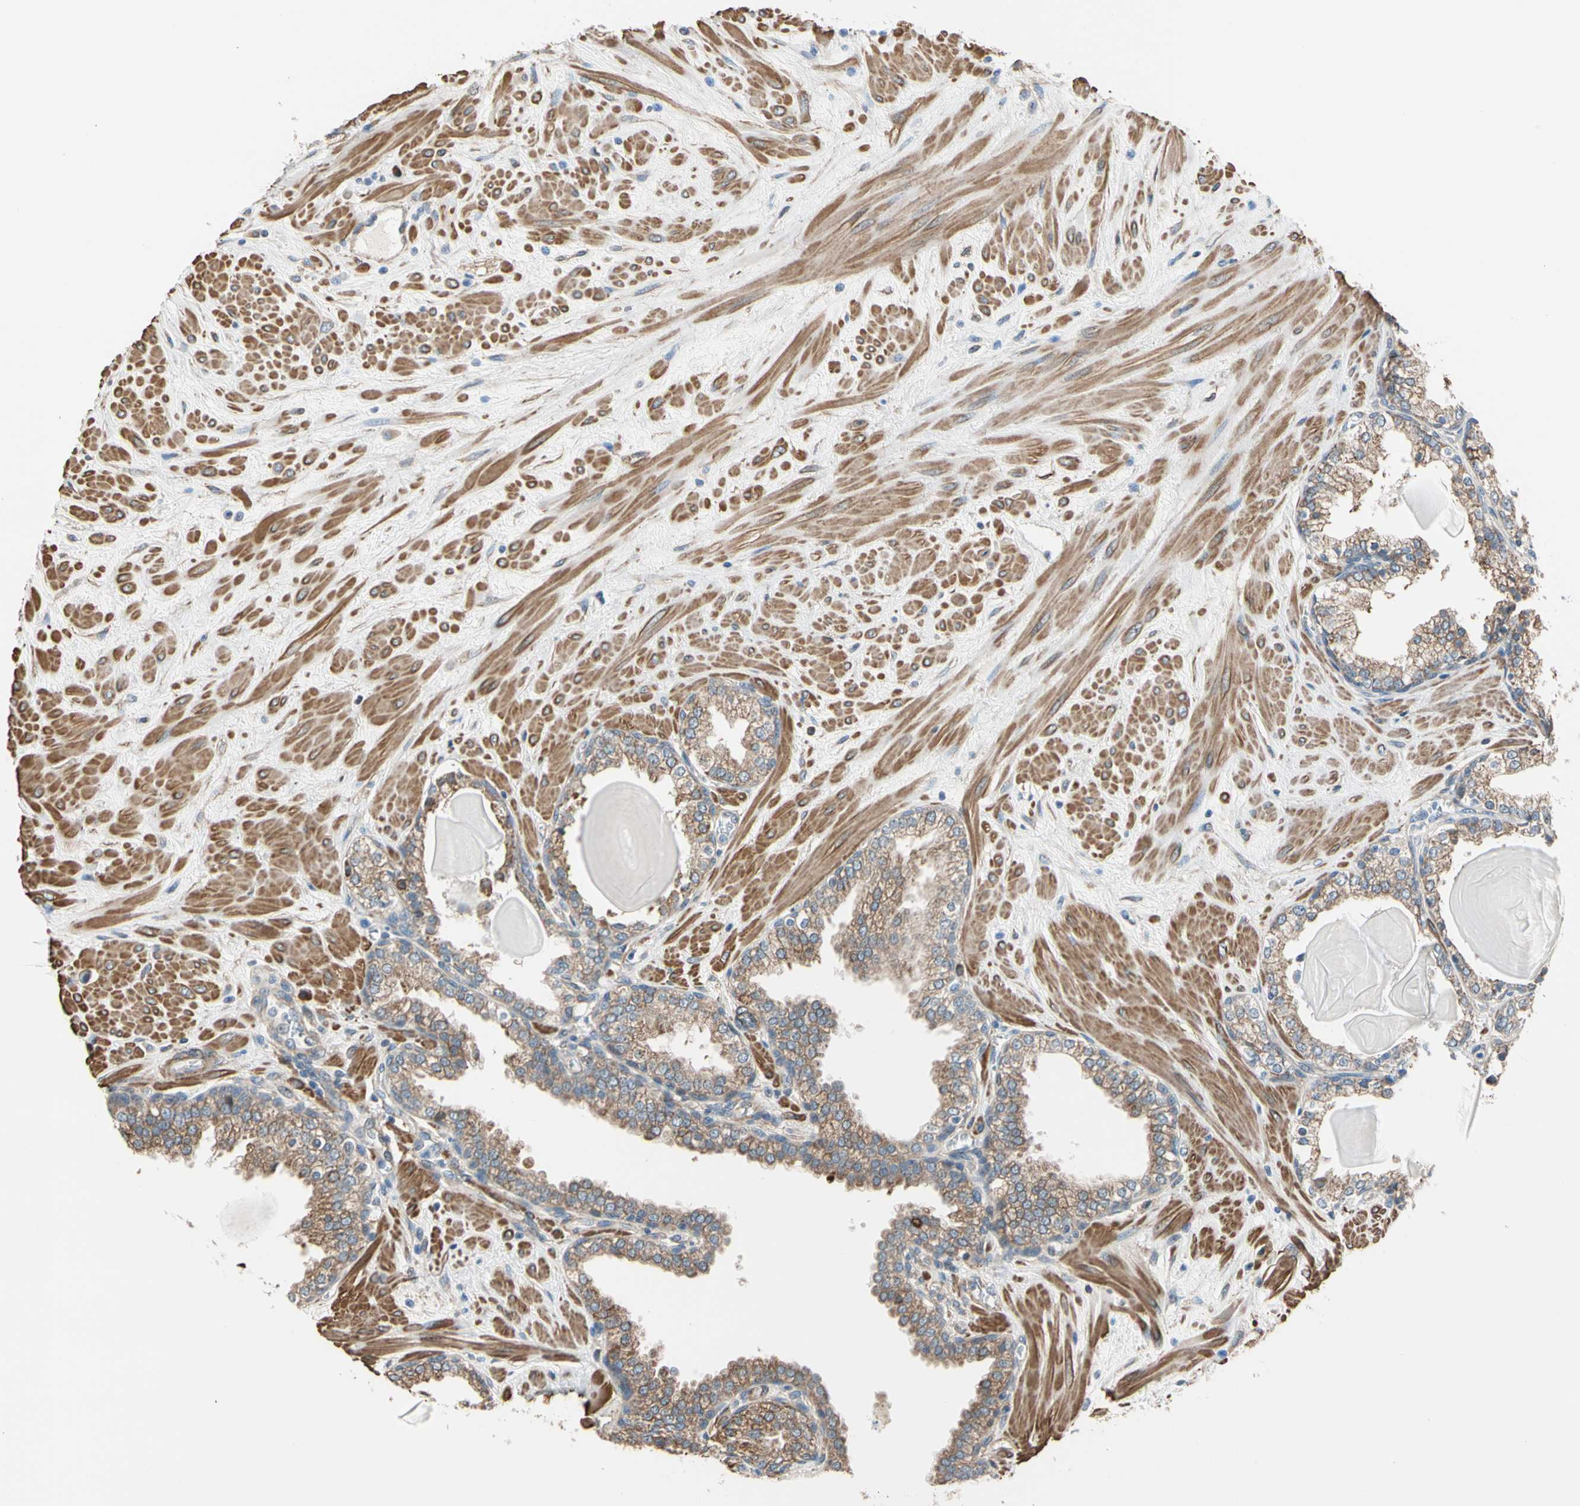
{"staining": {"intensity": "moderate", "quantity": ">75%", "location": "cytoplasmic/membranous"}, "tissue": "prostate", "cell_type": "Glandular cells", "image_type": "normal", "snomed": [{"axis": "morphology", "description": "Normal tissue, NOS"}, {"axis": "topography", "description": "Prostate"}], "caption": "A medium amount of moderate cytoplasmic/membranous expression is appreciated in approximately >75% of glandular cells in benign prostate. (brown staining indicates protein expression, while blue staining denotes nuclei).", "gene": "LIMK2", "patient": {"sex": "male", "age": 51}}